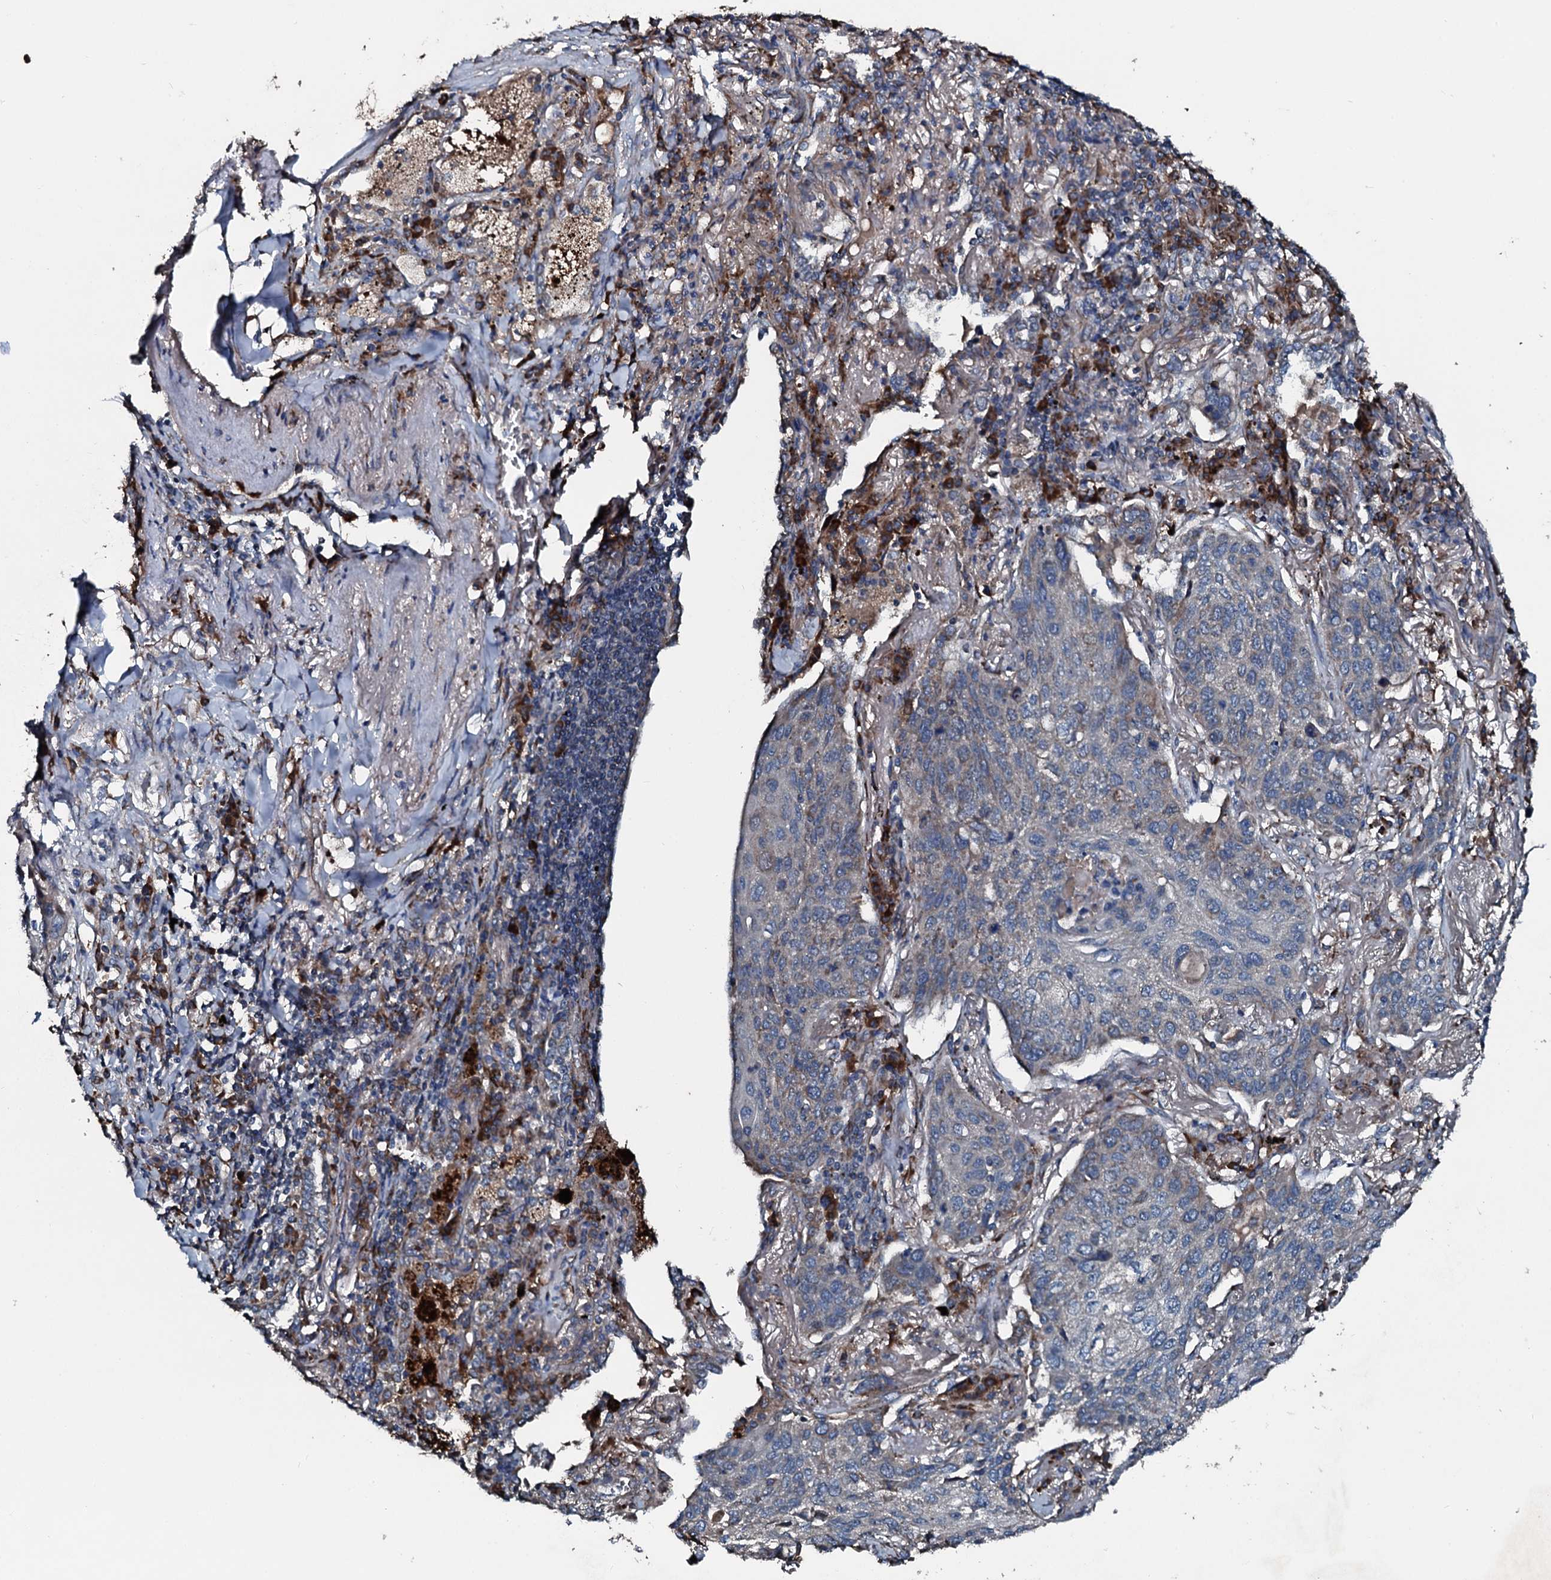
{"staining": {"intensity": "negative", "quantity": "none", "location": "none"}, "tissue": "lung cancer", "cell_type": "Tumor cells", "image_type": "cancer", "snomed": [{"axis": "morphology", "description": "Squamous cell carcinoma, NOS"}, {"axis": "topography", "description": "Lung"}], "caption": "This image is of lung squamous cell carcinoma stained with IHC to label a protein in brown with the nuclei are counter-stained blue. There is no positivity in tumor cells.", "gene": "ACSS3", "patient": {"sex": "female", "age": 63}}